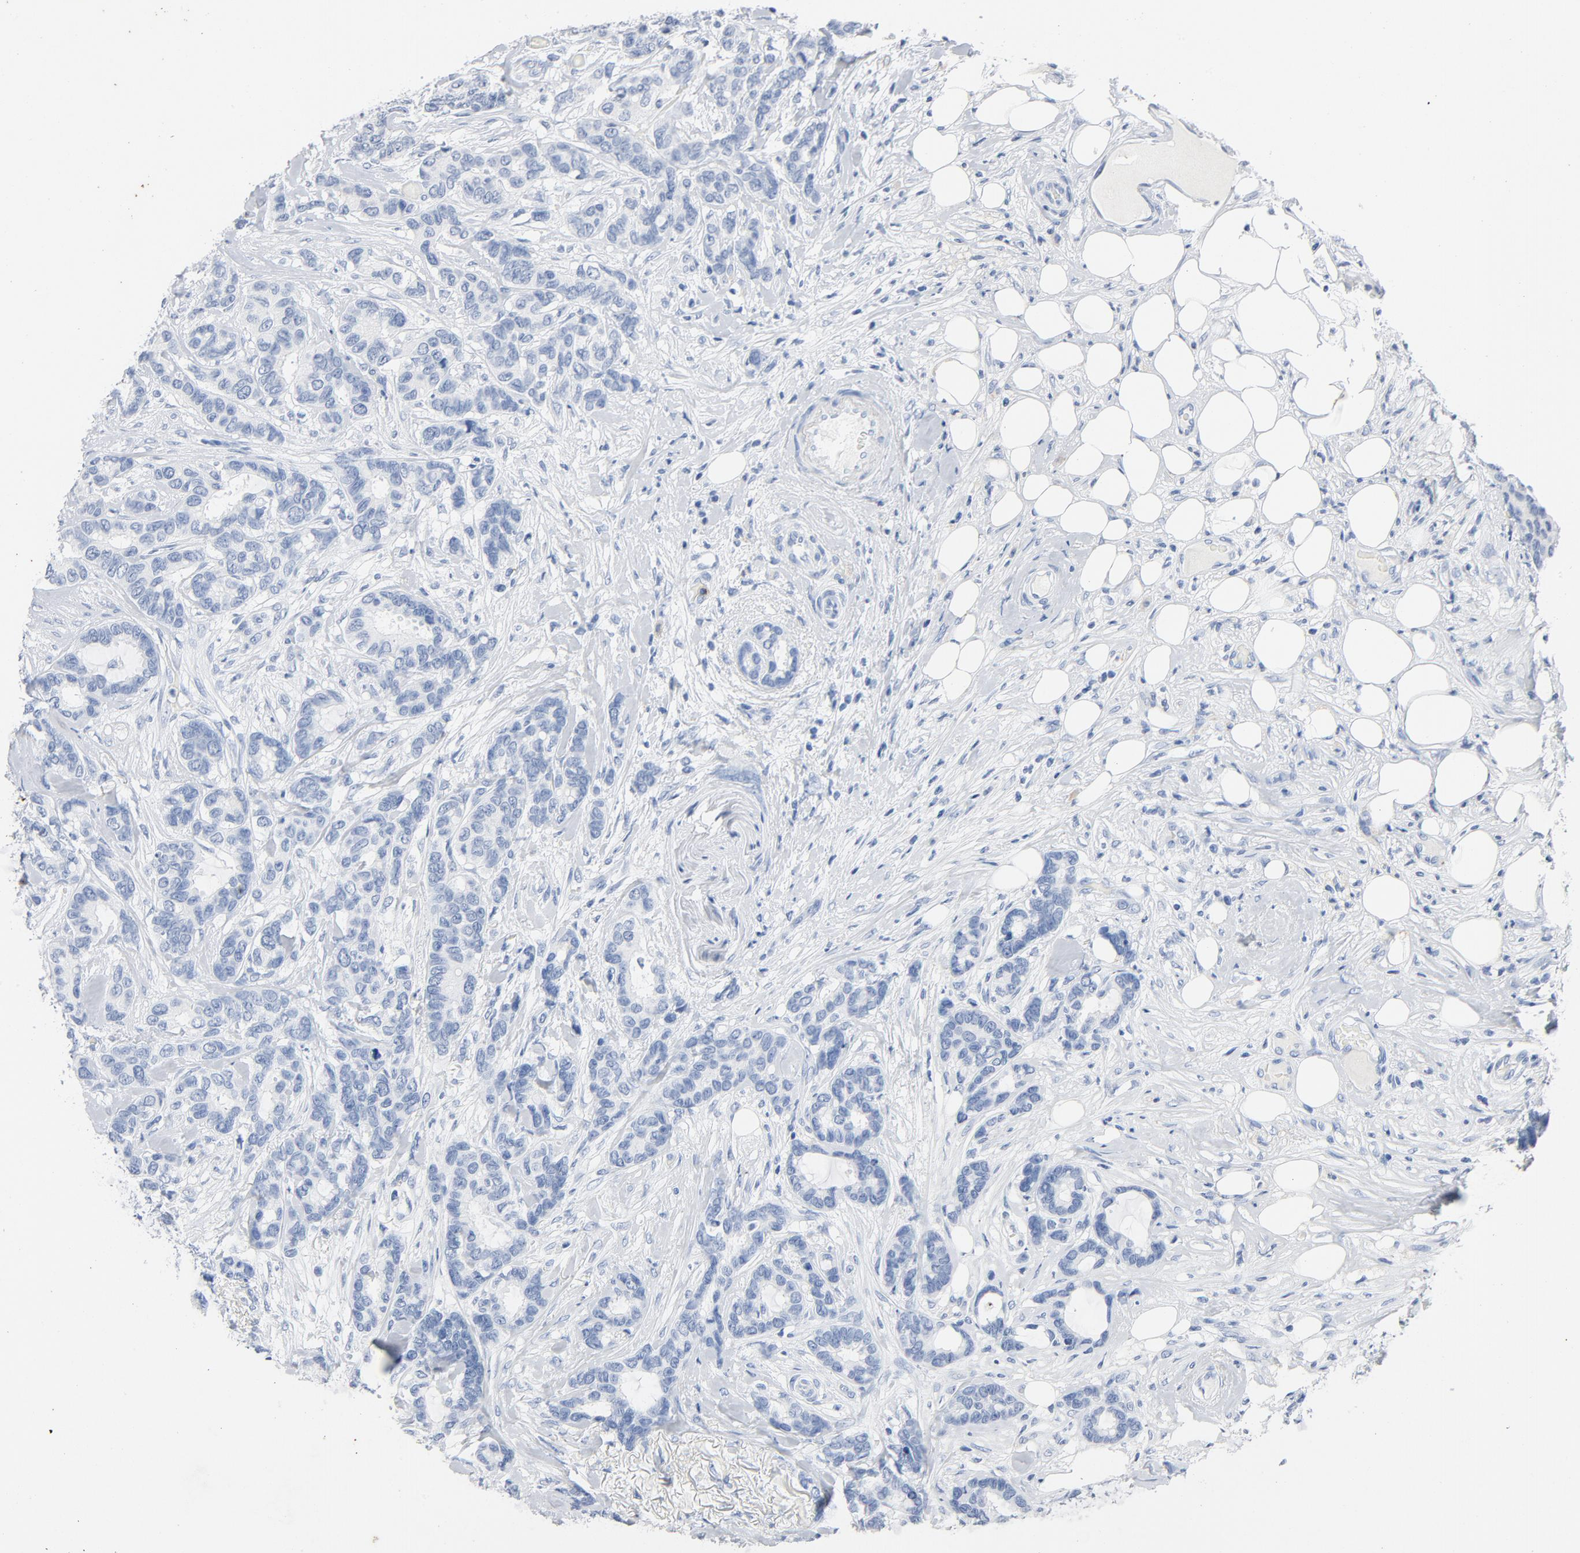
{"staining": {"intensity": "negative", "quantity": "none", "location": "none"}, "tissue": "breast cancer", "cell_type": "Tumor cells", "image_type": "cancer", "snomed": [{"axis": "morphology", "description": "Duct carcinoma"}, {"axis": "topography", "description": "Breast"}], "caption": "Breast cancer (invasive ductal carcinoma) stained for a protein using immunohistochemistry reveals no positivity tumor cells.", "gene": "PTPRB", "patient": {"sex": "female", "age": 87}}